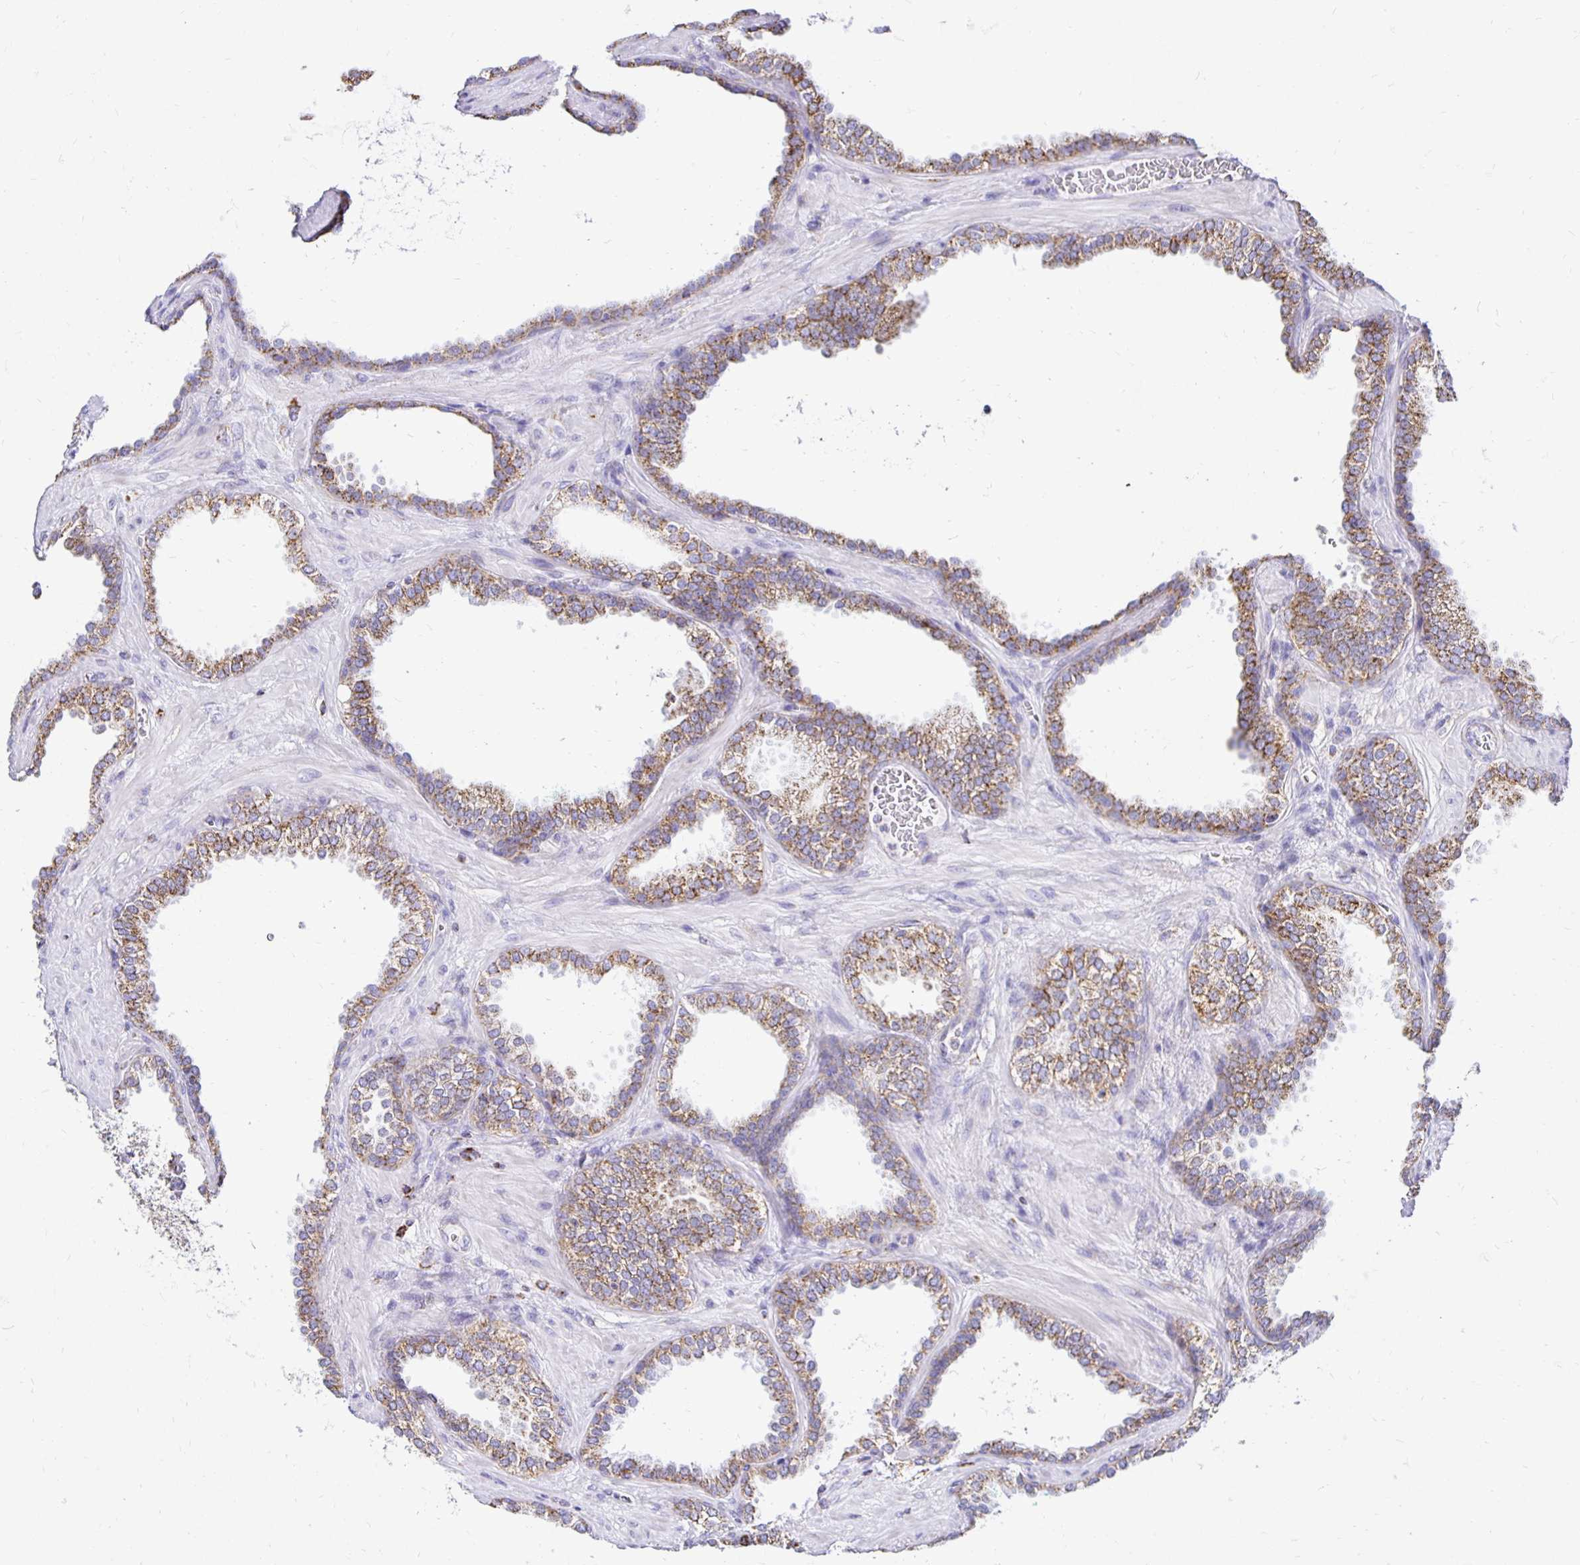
{"staining": {"intensity": "moderate", "quantity": ">75%", "location": "cytoplasmic/membranous"}, "tissue": "prostate cancer", "cell_type": "Tumor cells", "image_type": "cancer", "snomed": [{"axis": "morphology", "description": "Adenocarcinoma, High grade"}, {"axis": "topography", "description": "Prostate"}], "caption": "High-power microscopy captured an immunohistochemistry micrograph of prostate cancer (adenocarcinoma (high-grade)), revealing moderate cytoplasmic/membranous staining in about >75% of tumor cells.", "gene": "PLAAT2", "patient": {"sex": "male", "age": 68}}